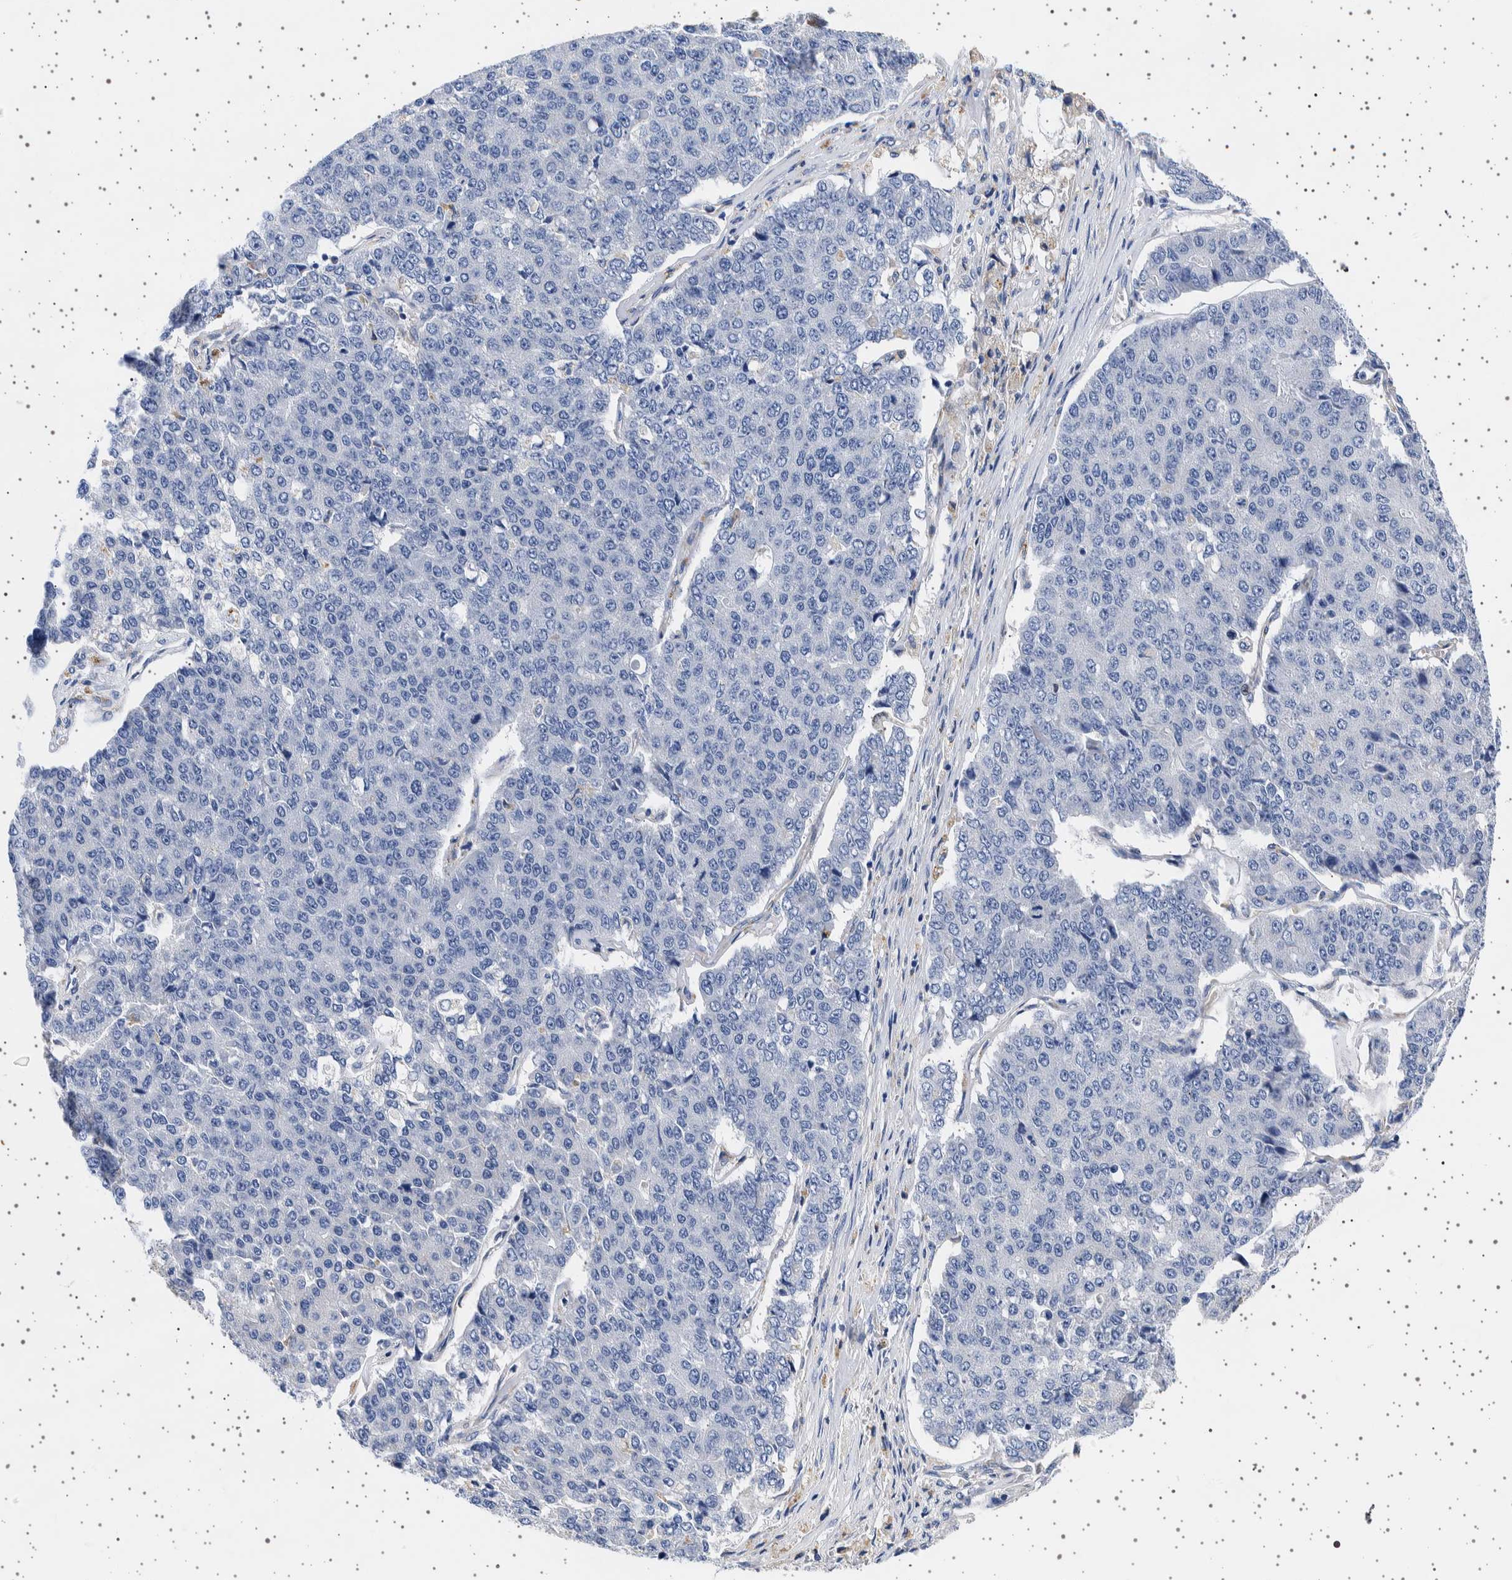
{"staining": {"intensity": "negative", "quantity": "none", "location": "none"}, "tissue": "pancreatic cancer", "cell_type": "Tumor cells", "image_type": "cancer", "snomed": [{"axis": "morphology", "description": "Adenocarcinoma, NOS"}, {"axis": "topography", "description": "Pancreas"}], "caption": "Immunohistochemistry (IHC) photomicrograph of pancreatic cancer stained for a protein (brown), which demonstrates no staining in tumor cells. (Immunohistochemistry, brightfield microscopy, high magnification).", "gene": "SEPTIN4", "patient": {"sex": "male", "age": 50}}